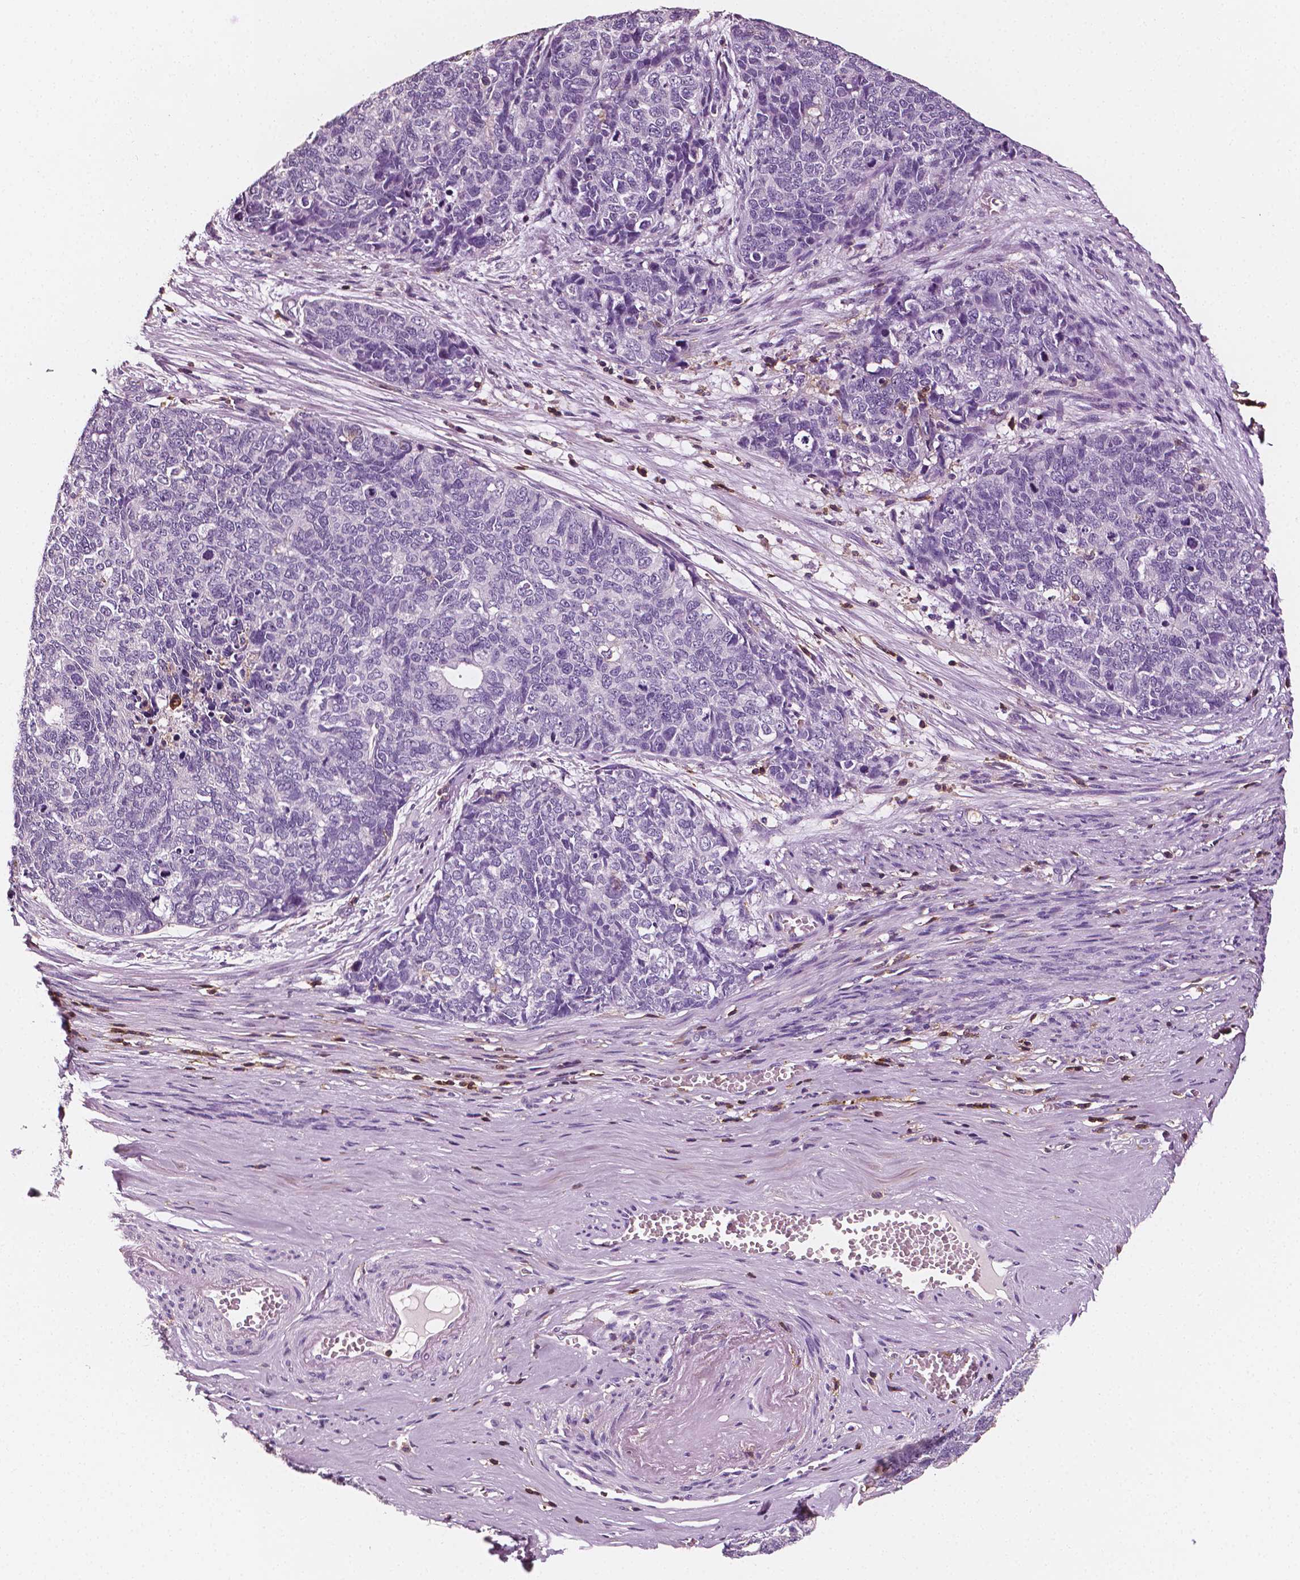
{"staining": {"intensity": "negative", "quantity": "none", "location": "none"}, "tissue": "cervical cancer", "cell_type": "Tumor cells", "image_type": "cancer", "snomed": [{"axis": "morphology", "description": "Squamous cell carcinoma, NOS"}, {"axis": "topography", "description": "Cervix"}], "caption": "There is no significant staining in tumor cells of cervical cancer (squamous cell carcinoma).", "gene": "PTPRC", "patient": {"sex": "female", "age": 63}}